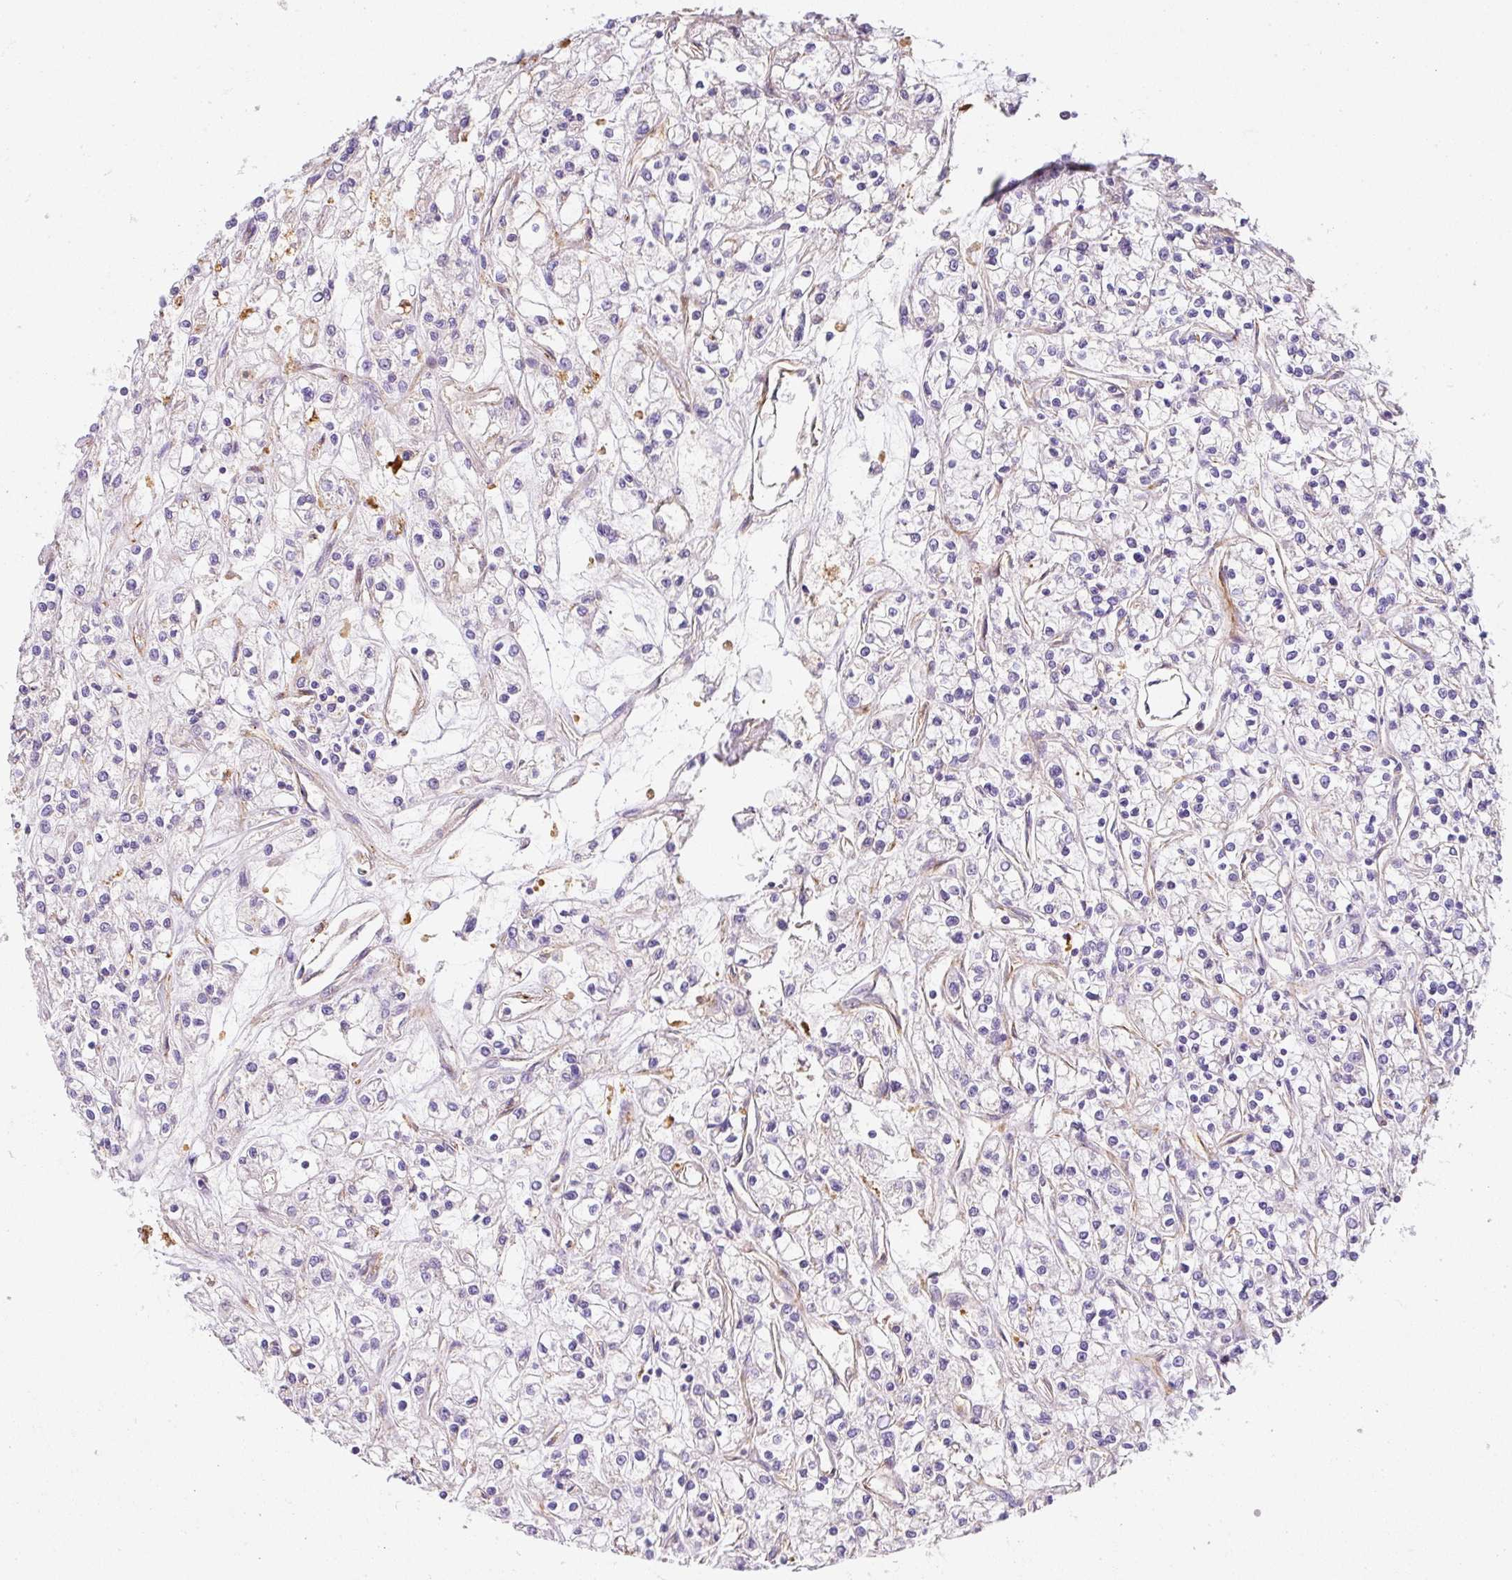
{"staining": {"intensity": "negative", "quantity": "none", "location": "none"}, "tissue": "renal cancer", "cell_type": "Tumor cells", "image_type": "cancer", "snomed": [{"axis": "morphology", "description": "Adenocarcinoma, NOS"}, {"axis": "topography", "description": "Kidney"}], "caption": "Tumor cells show no significant staining in adenocarcinoma (renal).", "gene": "SLC25A17", "patient": {"sex": "female", "age": 59}}